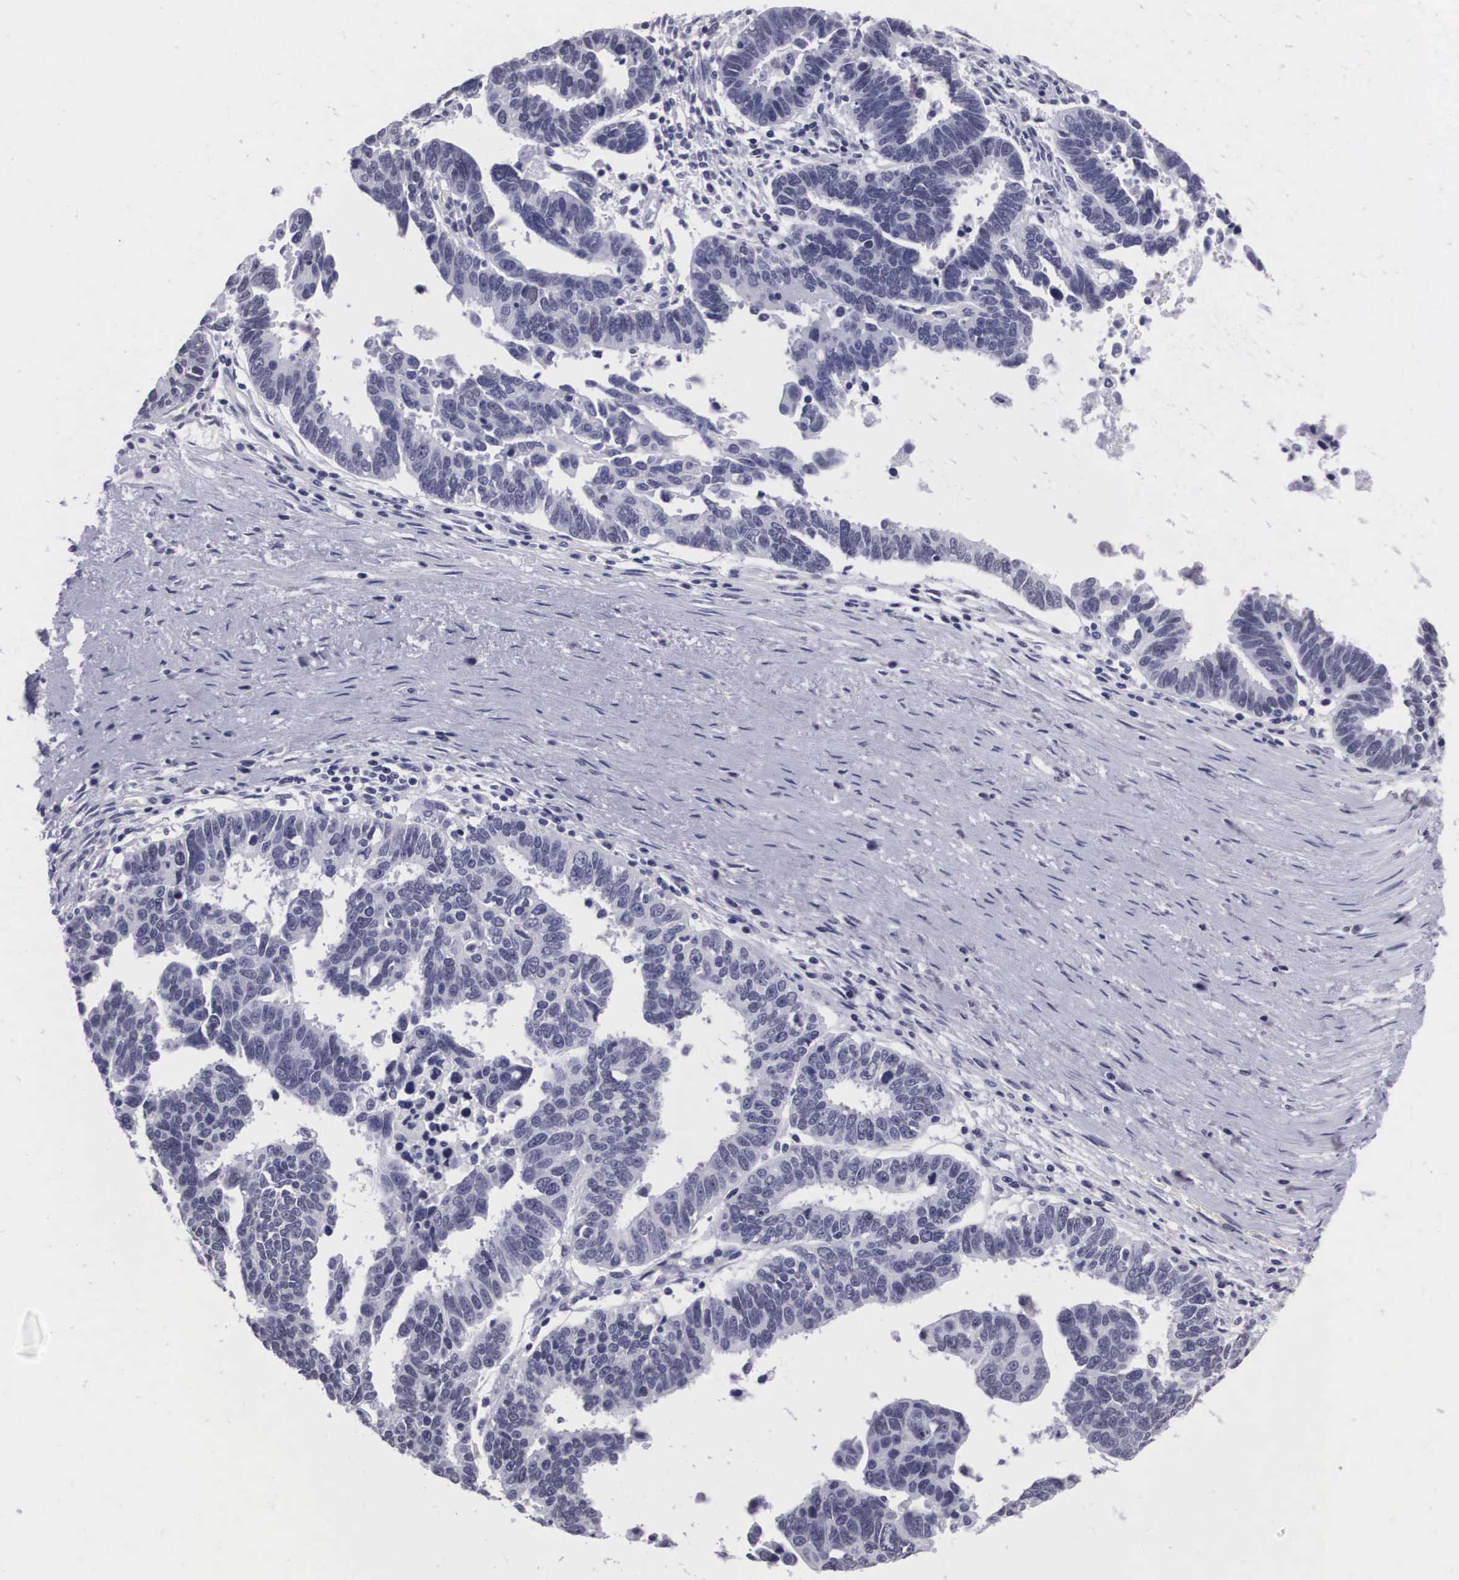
{"staining": {"intensity": "negative", "quantity": "none", "location": "none"}, "tissue": "ovarian cancer", "cell_type": "Tumor cells", "image_type": "cancer", "snomed": [{"axis": "morphology", "description": "Carcinoma, endometroid"}, {"axis": "morphology", "description": "Cystadenocarcinoma, serous, NOS"}, {"axis": "topography", "description": "Ovary"}], "caption": "Image shows no protein expression in tumor cells of ovarian endometroid carcinoma tissue. (DAB (3,3'-diaminobenzidine) immunohistochemistry (IHC) with hematoxylin counter stain).", "gene": "C22orf31", "patient": {"sex": "female", "age": 45}}